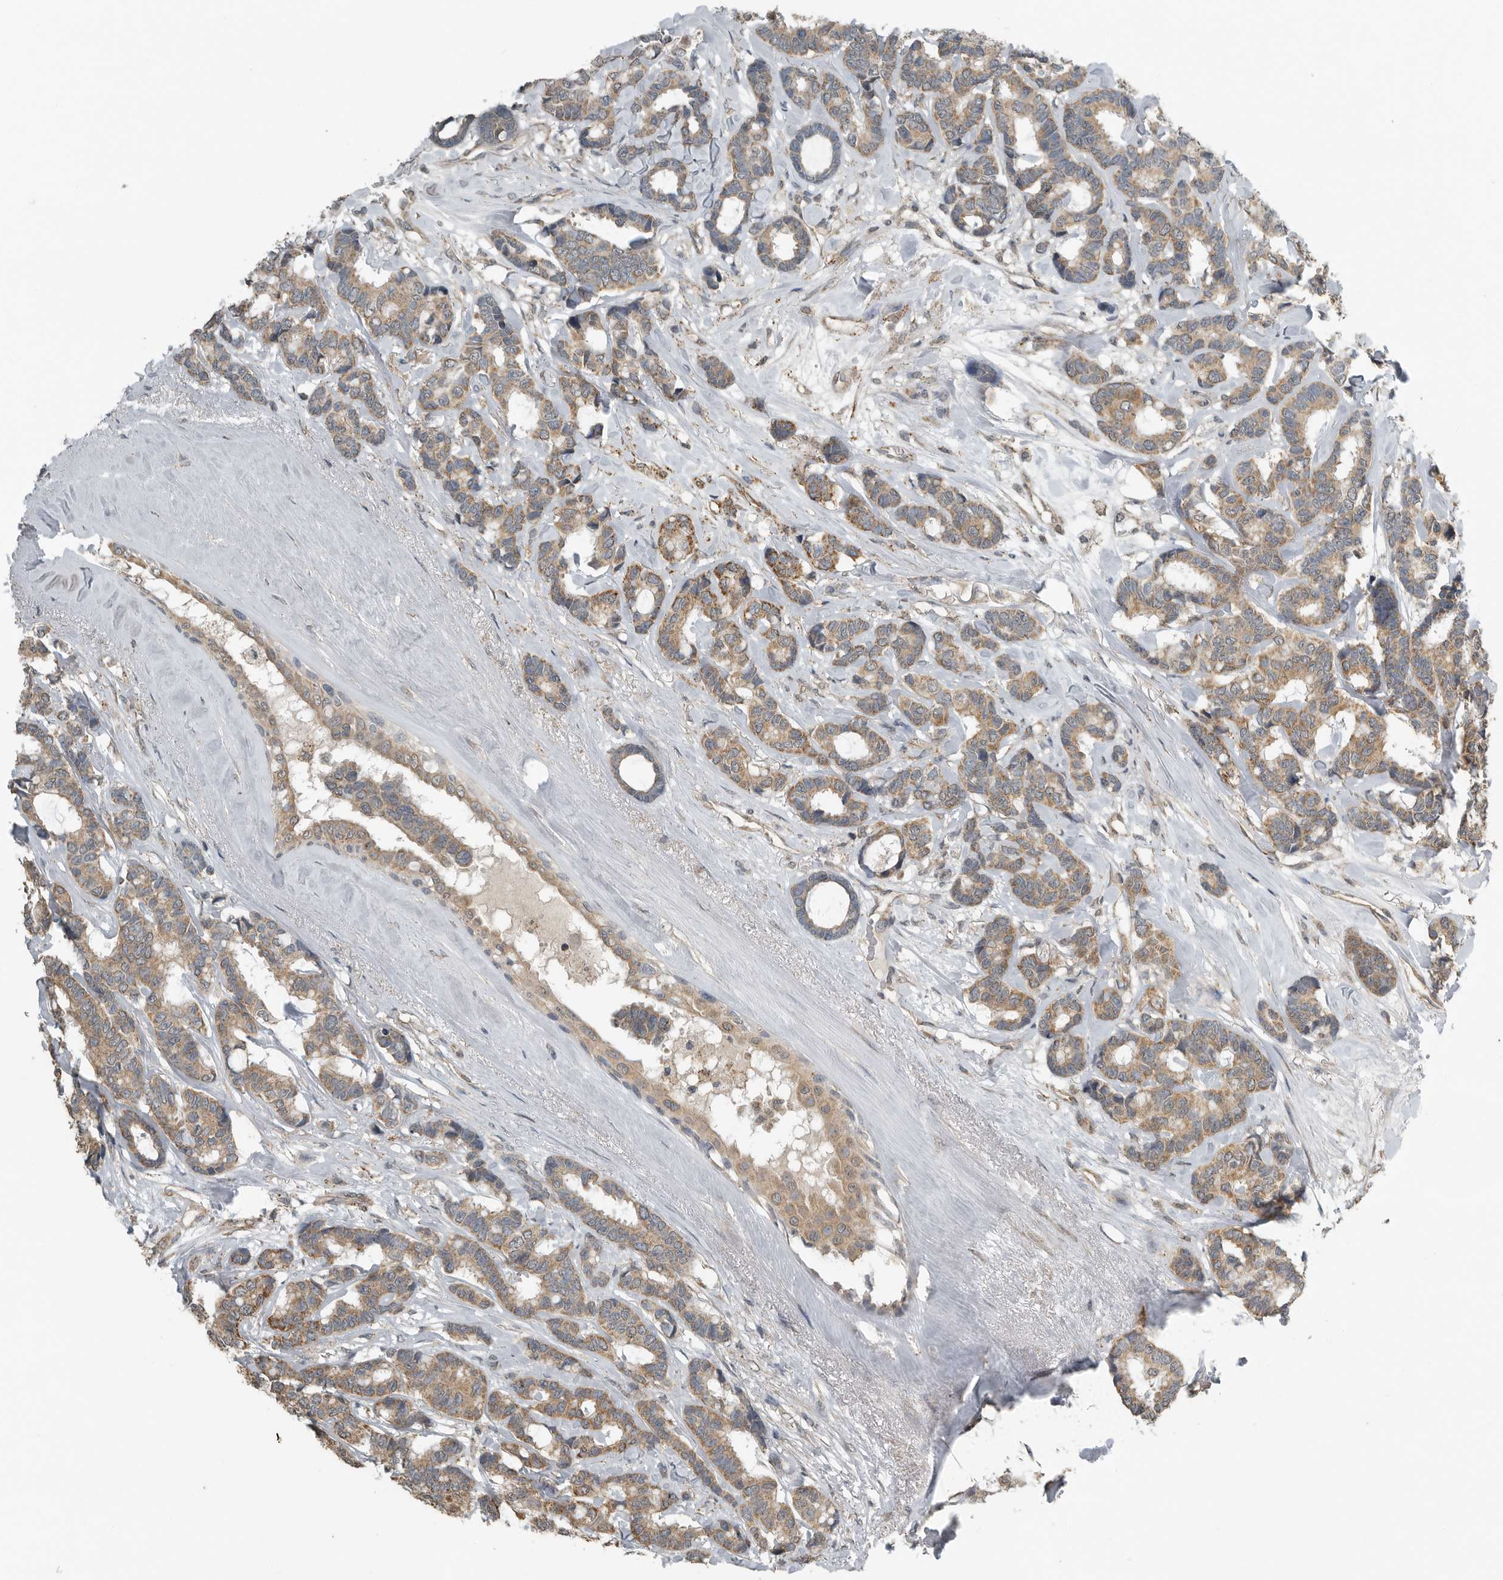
{"staining": {"intensity": "moderate", "quantity": ">75%", "location": "cytoplasmic/membranous"}, "tissue": "breast cancer", "cell_type": "Tumor cells", "image_type": "cancer", "snomed": [{"axis": "morphology", "description": "Duct carcinoma"}, {"axis": "topography", "description": "Breast"}], "caption": "Immunohistochemical staining of human breast invasive ductal carcinoma reveals medium levels of moderate cytoplasmic/membranous expression in about >75% of tumor cells. (DAB IHC, brown staining for protein, blue staining for nuclei).", "gene": "AFAP1", "patient": {"sex": "female", "age": 87}}